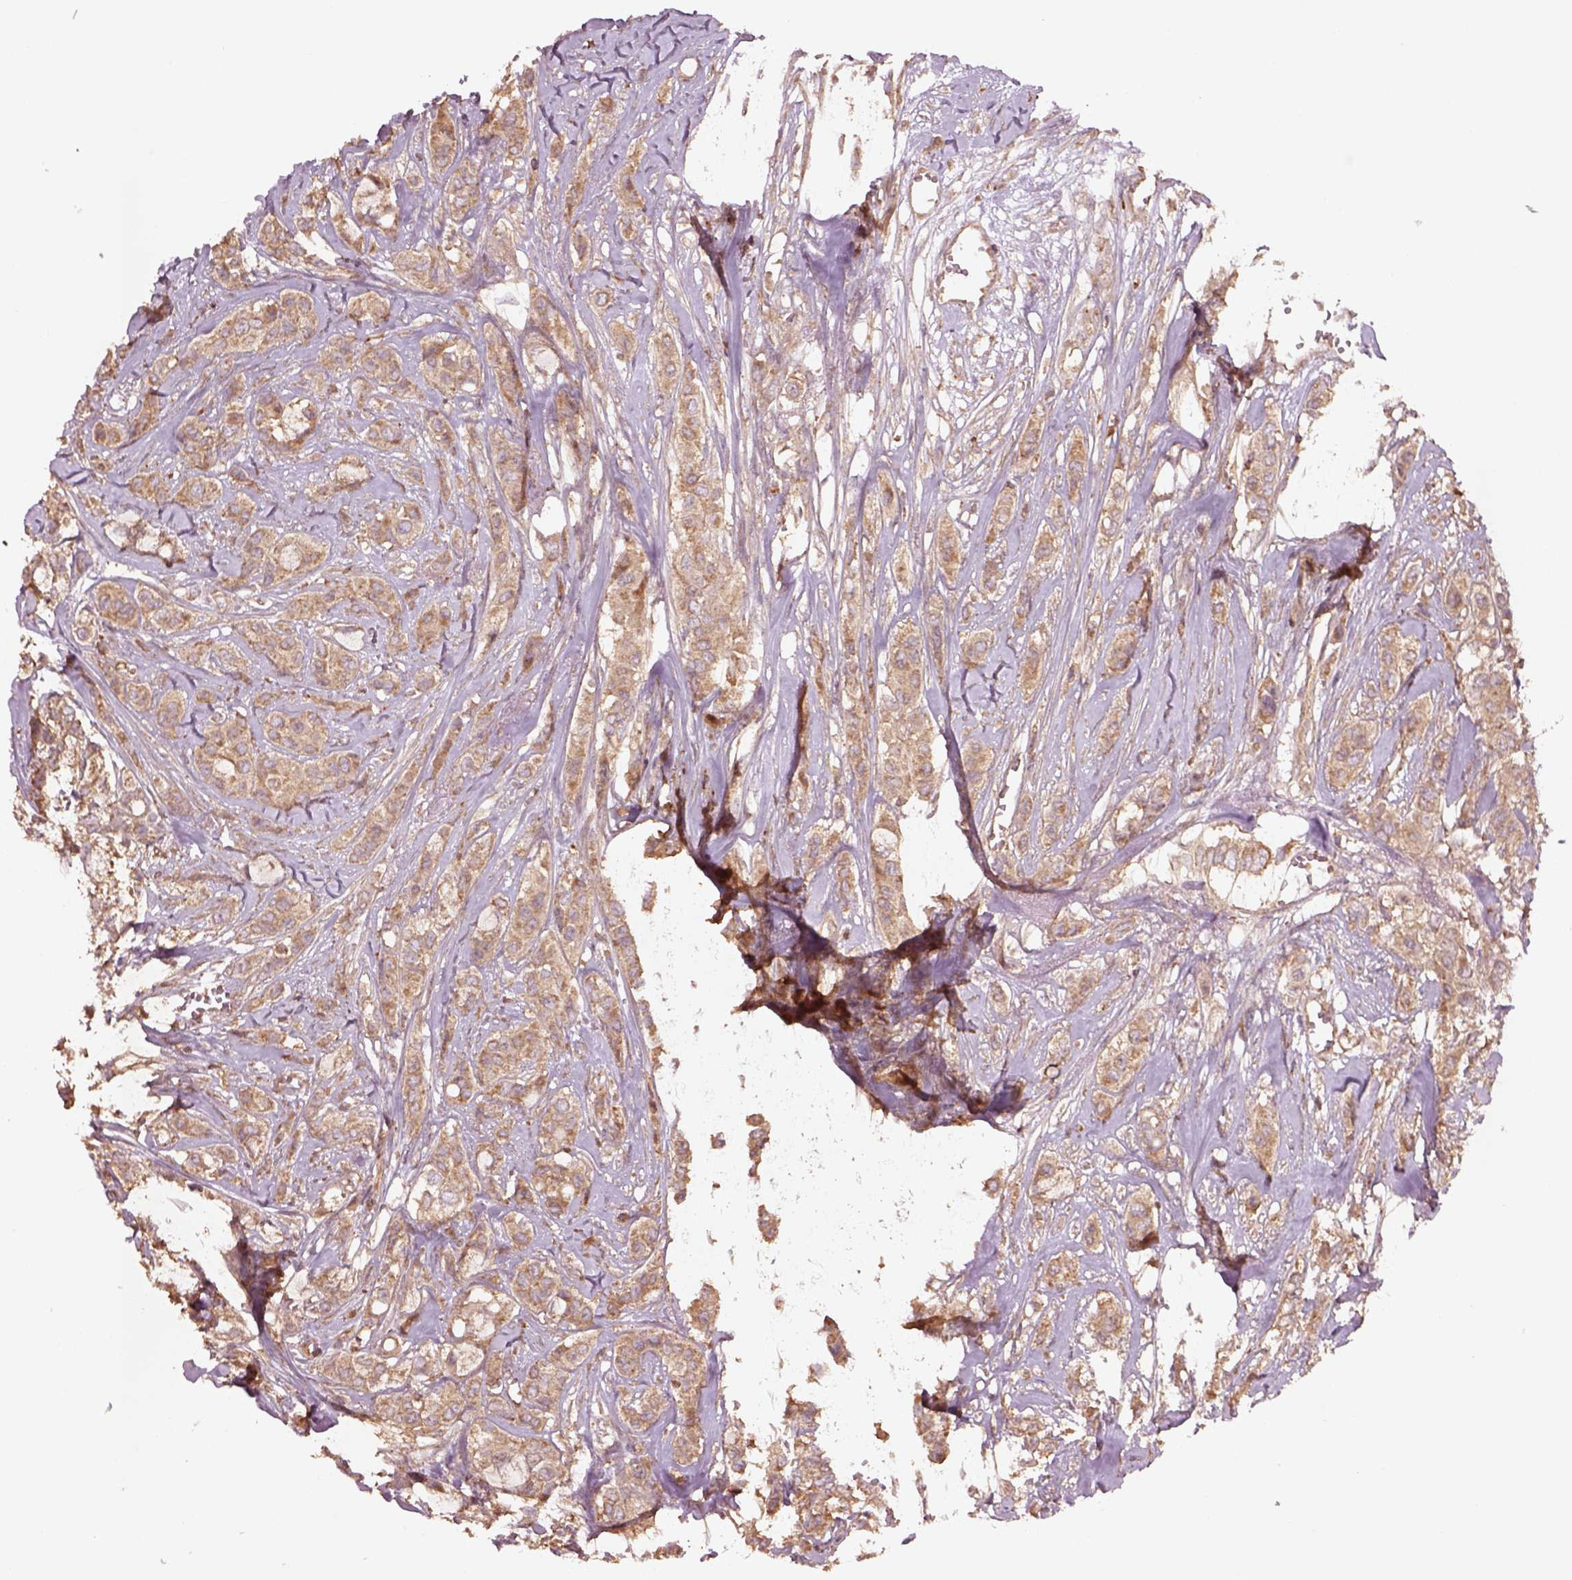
{"staining": {"intensity": "weak", "quantity": ">75%", "location": "cytoplasmic/membranous"}, "tissue": "breast cancer", "cell_type": "Tumor cells", "image_type": "cancer", "snomed": [{"axis": "morphology", "description": "Duct carcinoma"}, {"axis": "topography", "description": "Breast"}], "caption": "Immunohistochemistry (IHC) micrograph of human breast invasive ductal carcinoma stained for a protein (brown), which reveals low levels of weak cytoplasmic/membranous positivity in about >75% of tumor cells.", "gene": "TRADD", "patient": {"sex": "female", "age": 85}}